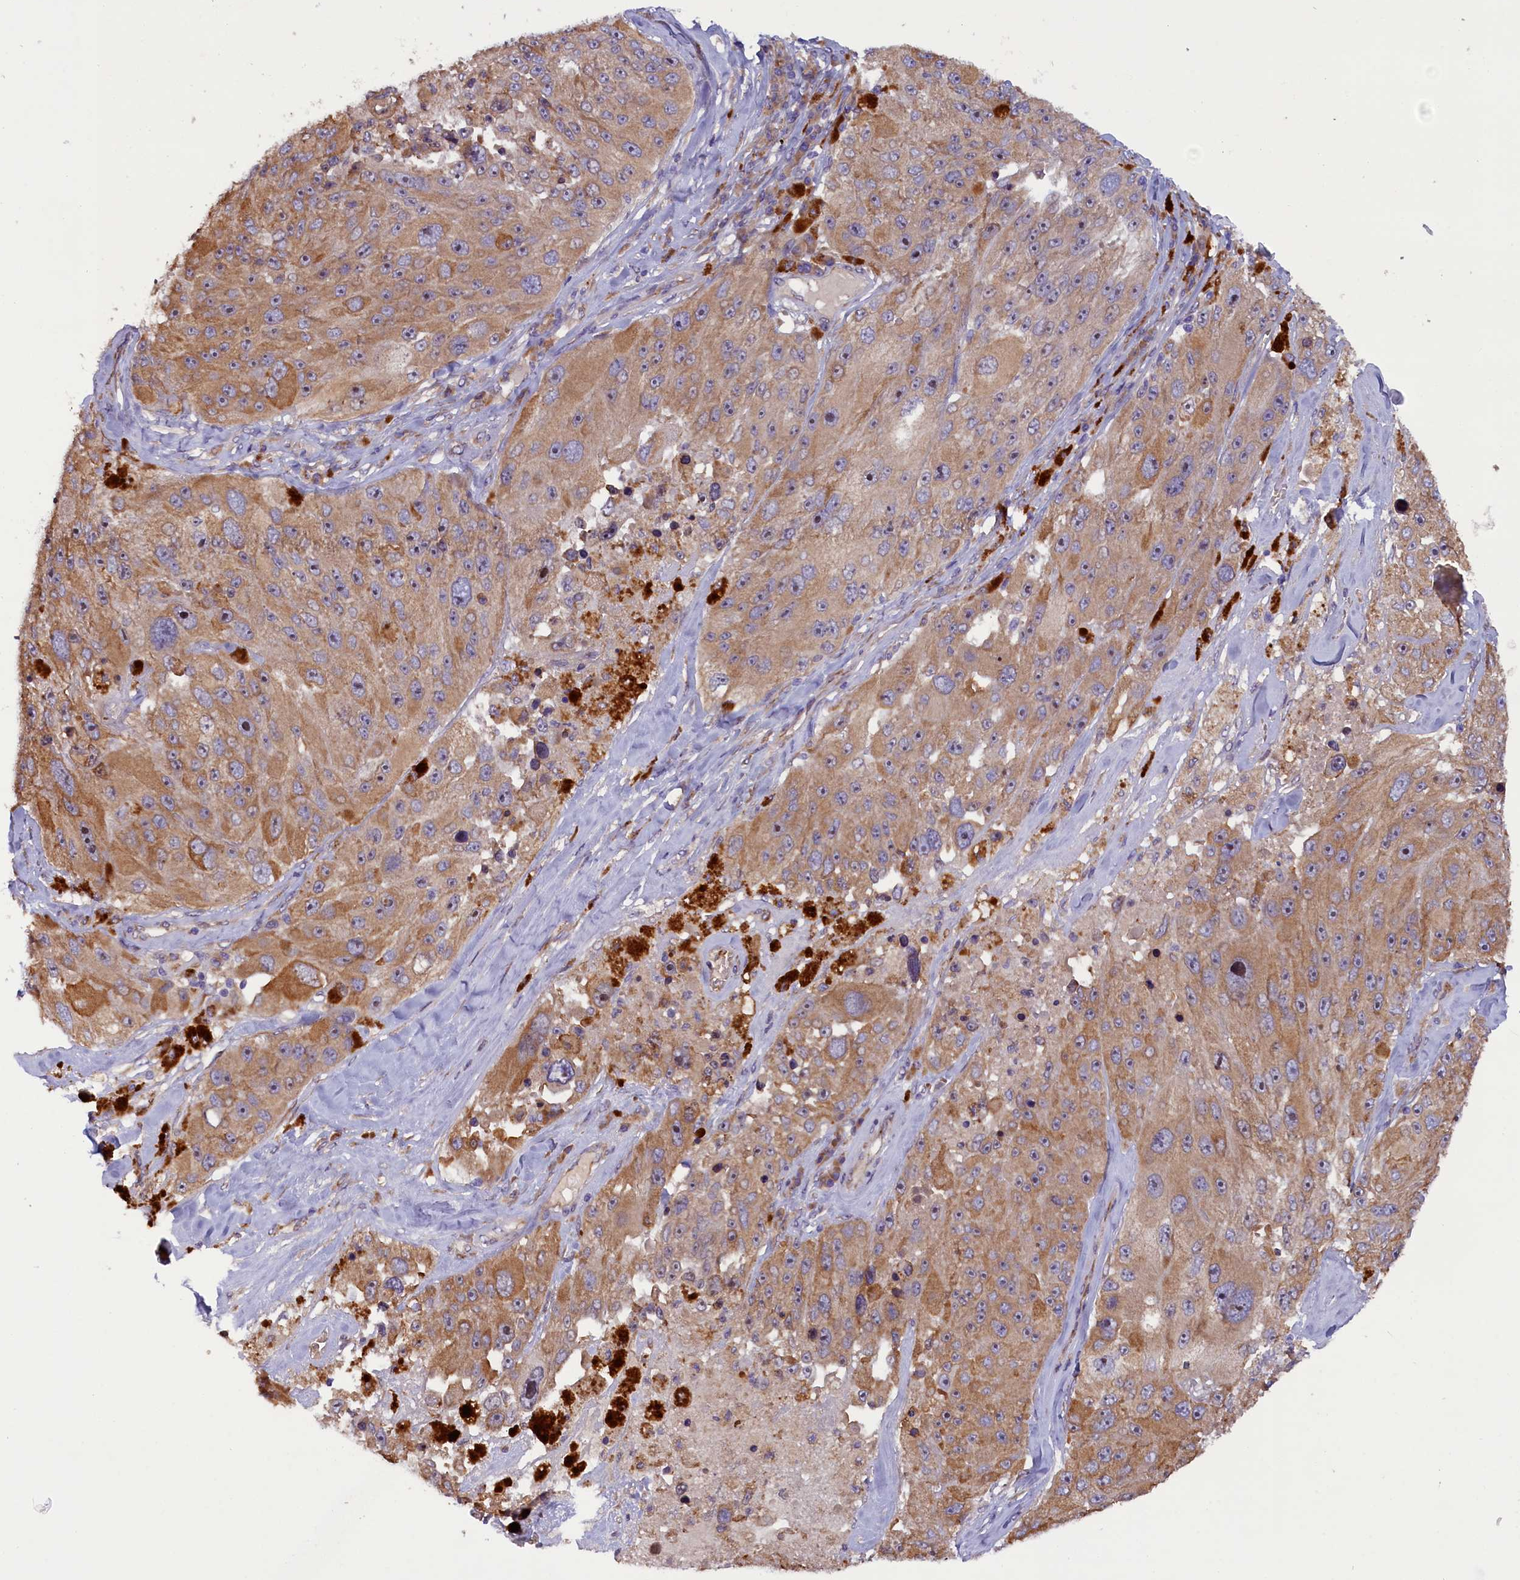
{"staining": {"intensity": "moderate", "quantity": ">75%", "location": "cytoplasmic/membranous"}, "tissue": "melanoma", "cell_type": "Tumor cells", "image_type": "cancer", "snomed": [{"axis": "morphology", "description": "Malignant melanoma, Metastatic site"}, {"axis": "topography", "description": "Lymph node"}], "caption": "A histopathology image of human malignant melanoma (metastatic site) stained for a protein exhibits moderate cytoplasmic/membranous brown staining in tumor cells.", "gene": "CCDC9B", "patient": {"sex": "male", "age": 62}}